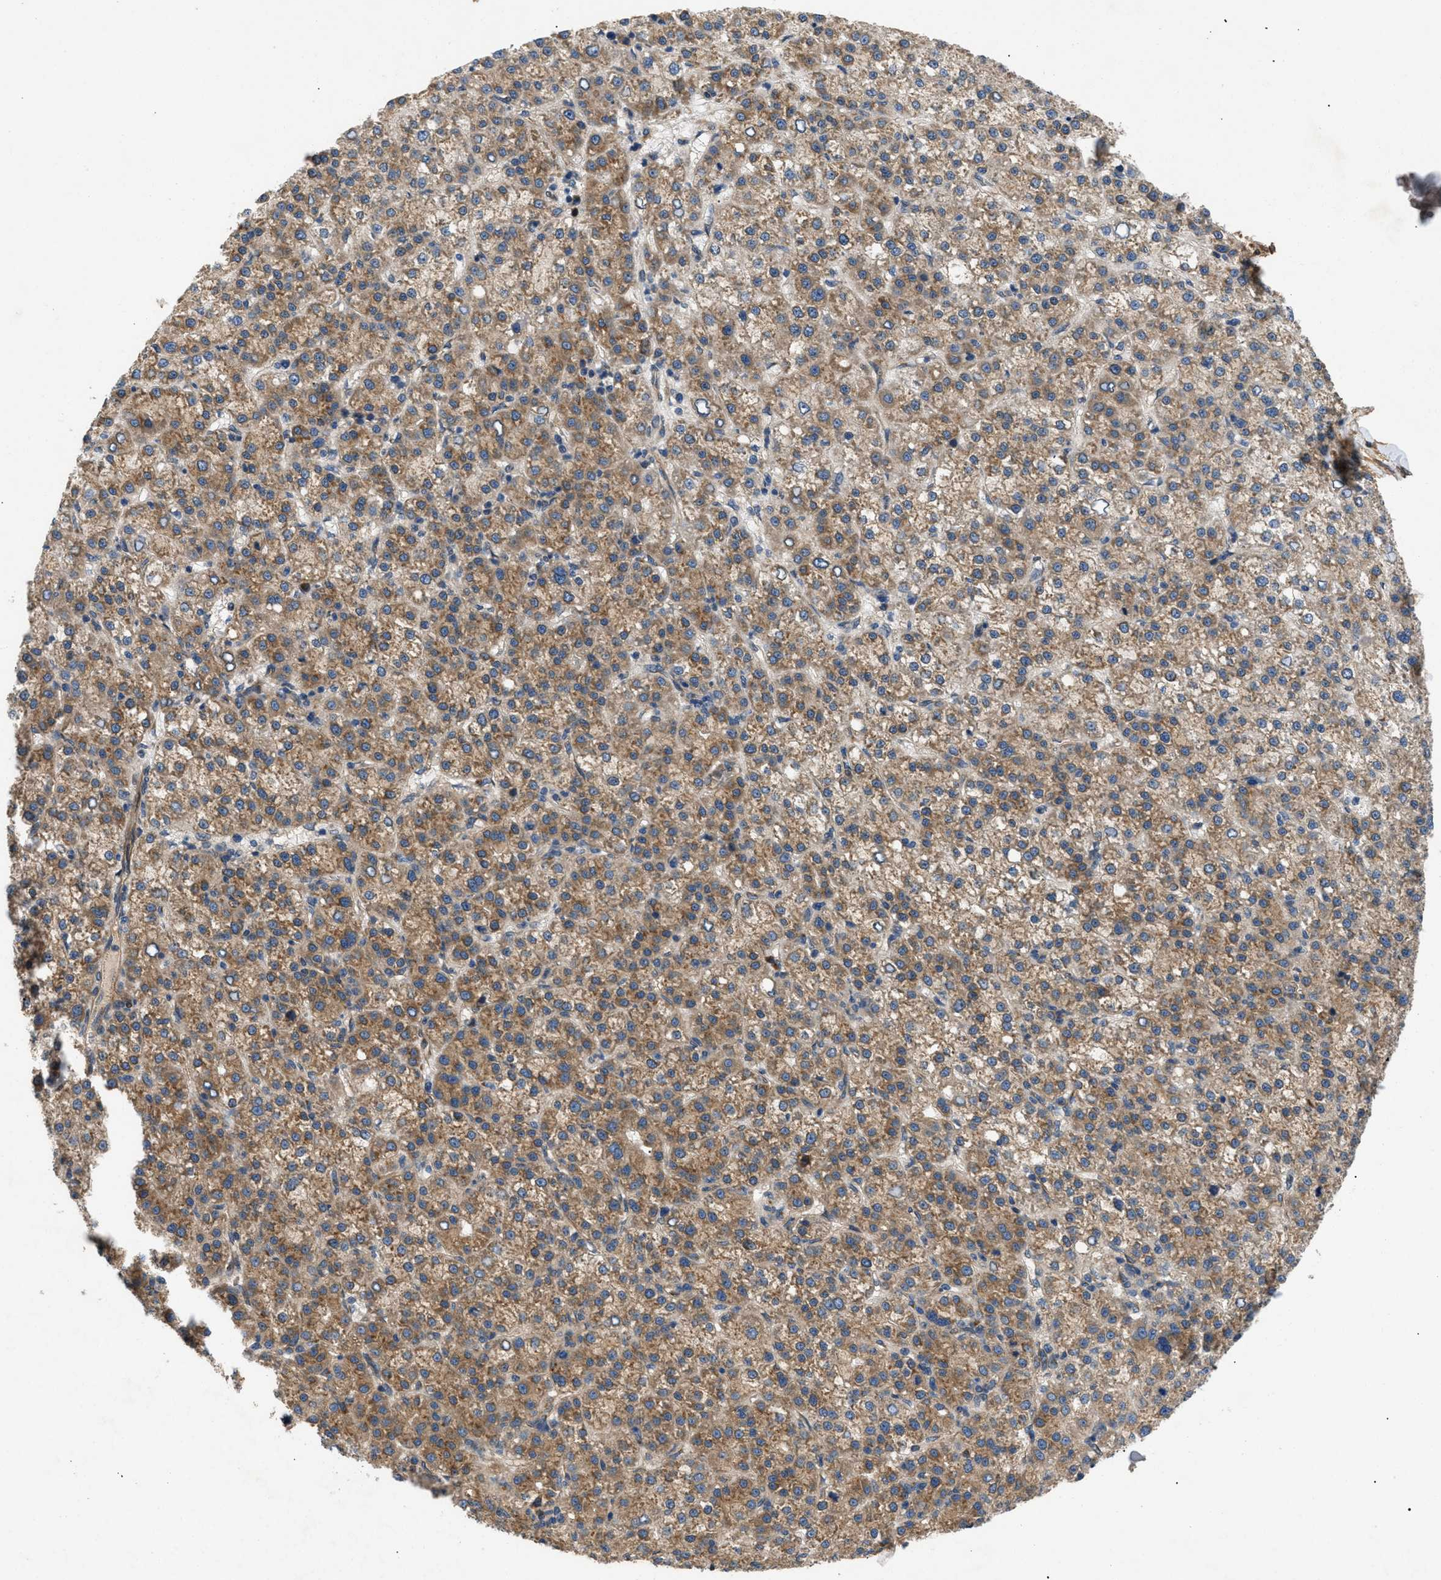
{"staining": {"intensity": "moderate", "quantity": ">75%", "location": "cytoplasmic/membranous"}, "tissue": "liver cancer", "cell_type": "Tumor cells", "image_type": "cancer", "snomed": [{"axis": "morphology", "description": "Carcinoma, Hepatocellular, NOS"}, {"axis": "topography", "description": "Liver"}], "caption": "Liver cancer (hepatocellular carcinoma) stained with a brown dye demonstrates moderate cytoplasmic/membranous positive positivity in about >75% of tumor cells.", "gene": "LYSMD3", "patient": {"sex": "female", "age": 58}}